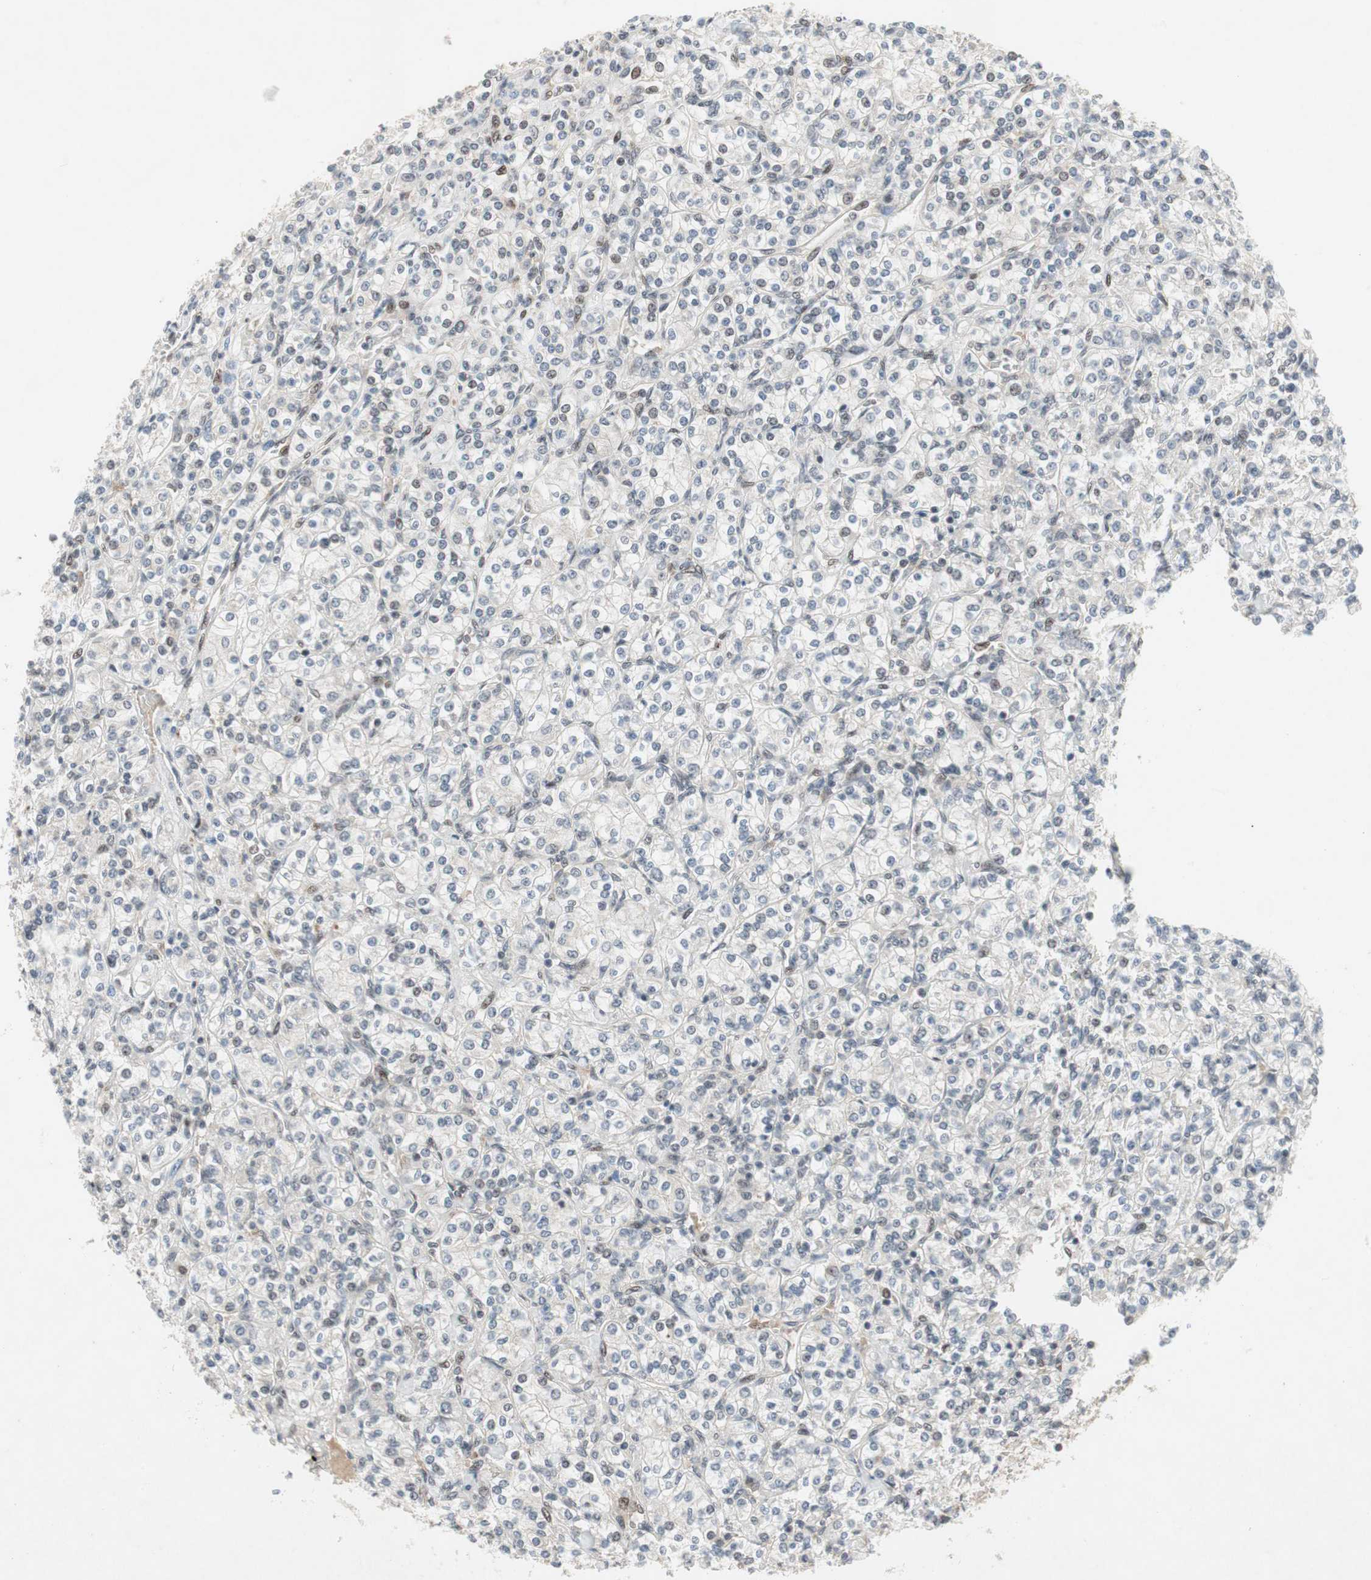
{"staining": {"intensity": "negative", "quantity": "none", "location": "none"}, "tissue": "renal cancer", "cell_type": "Tumor cells", "image_type": "cancer", "snomed": [{"axis": "morphology", "description": "Adenocarcinoma, NOS"}, {"axis": "topography", "description": "Kidney"}], "caption": "A micrograph of human renal adenocarcinoma is negative for staining in tumor cells.", "gene": "TCF12", "patient": {"sex": "male", "age": 77}}